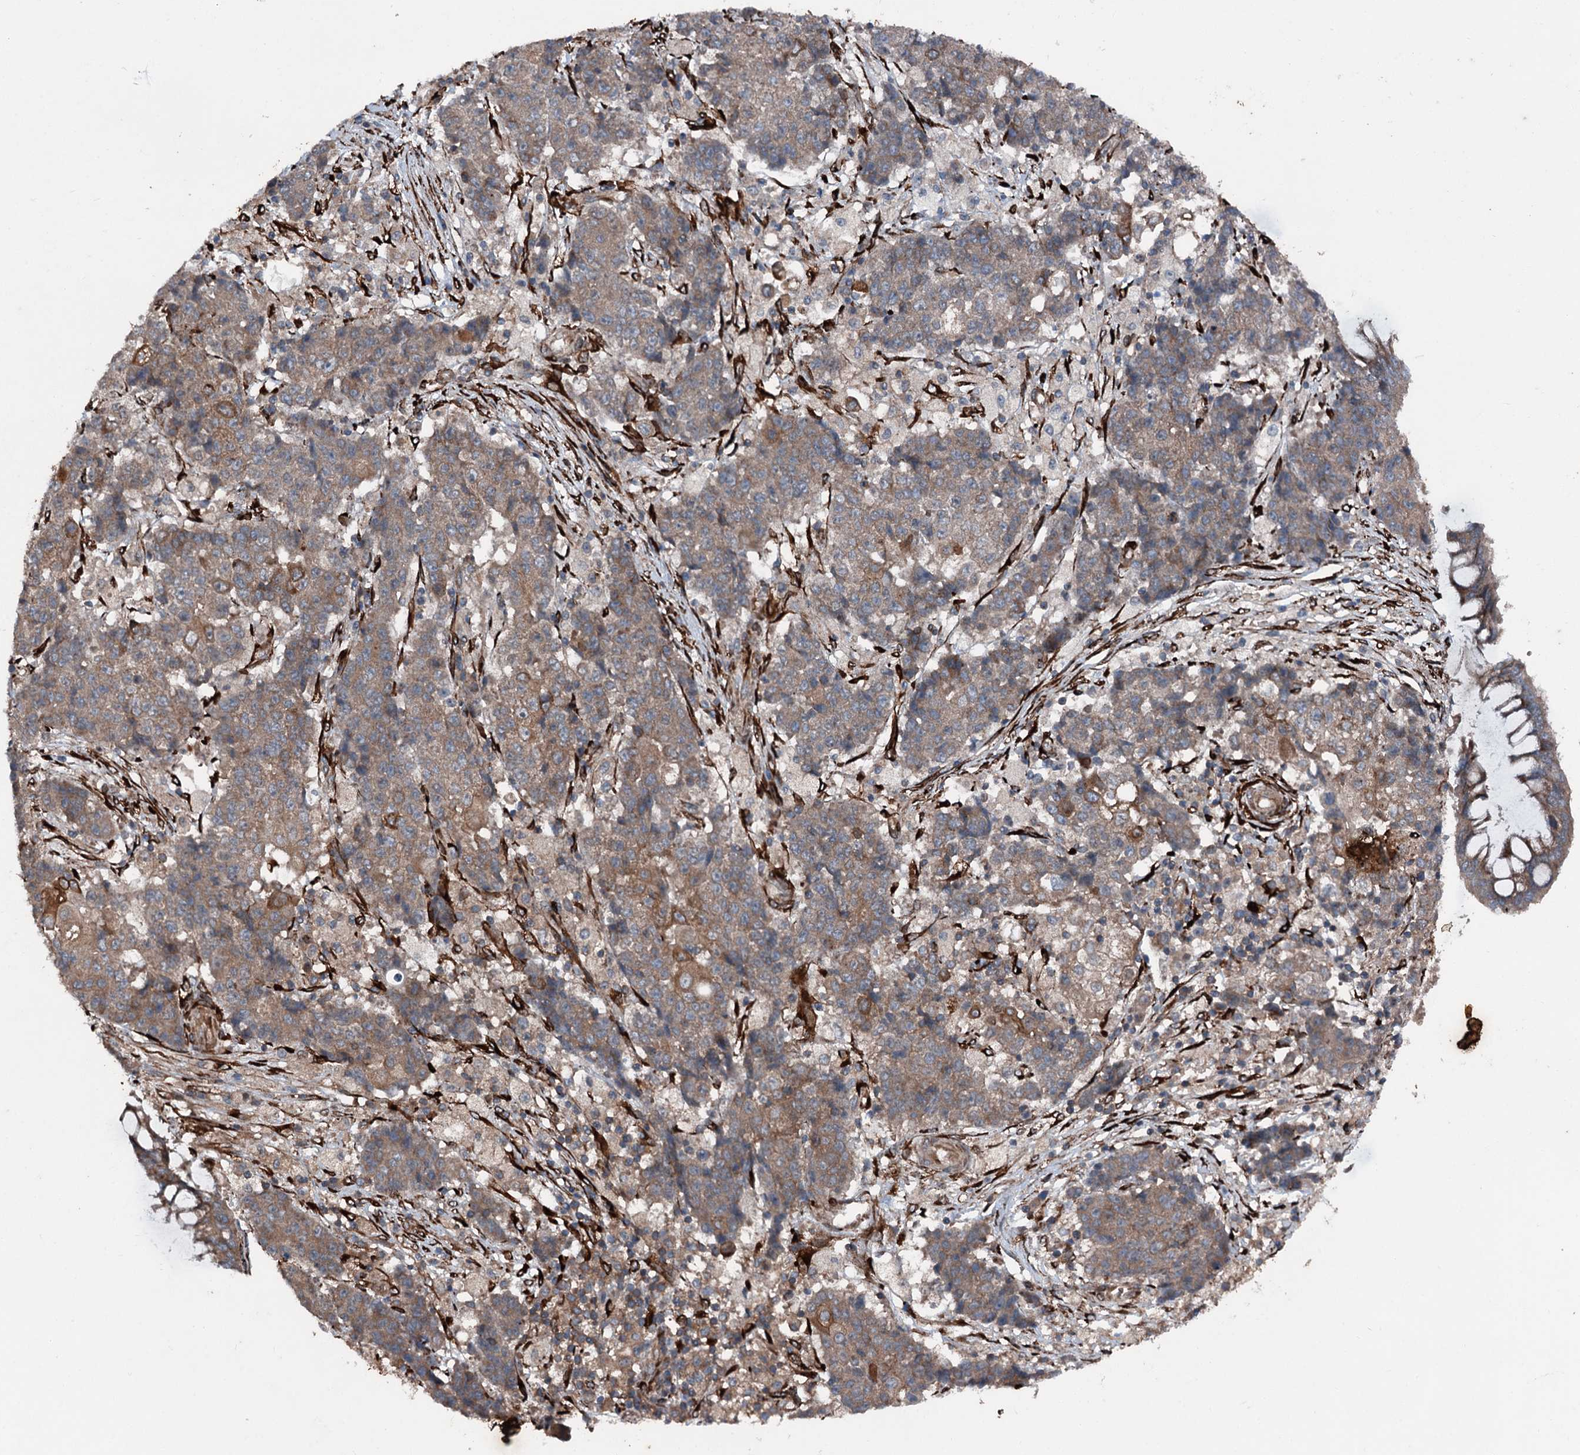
{"staining": {"intensity": "moderate", "quantity": ">75%", "location": "cytoplasmic/membranous"}, "tissue": "ovarian cancer", "cell_type": "Tumor cells", "image_type": "cancer", "snomed": [{"axis": "morphology", "description": "Carcinoma, endometroid"}, {"axis": "topography", "description": "Ovary"}], "caption": "Approximately >75% of tumor cells in human endometroid carcinoma (ovarian) show moderate cytoplasmic/membranous protein positivity as visualized by brown immunohistochemical staining.", "gene": "DDIAS", "patient": {"sex": "female", "age": 42}}